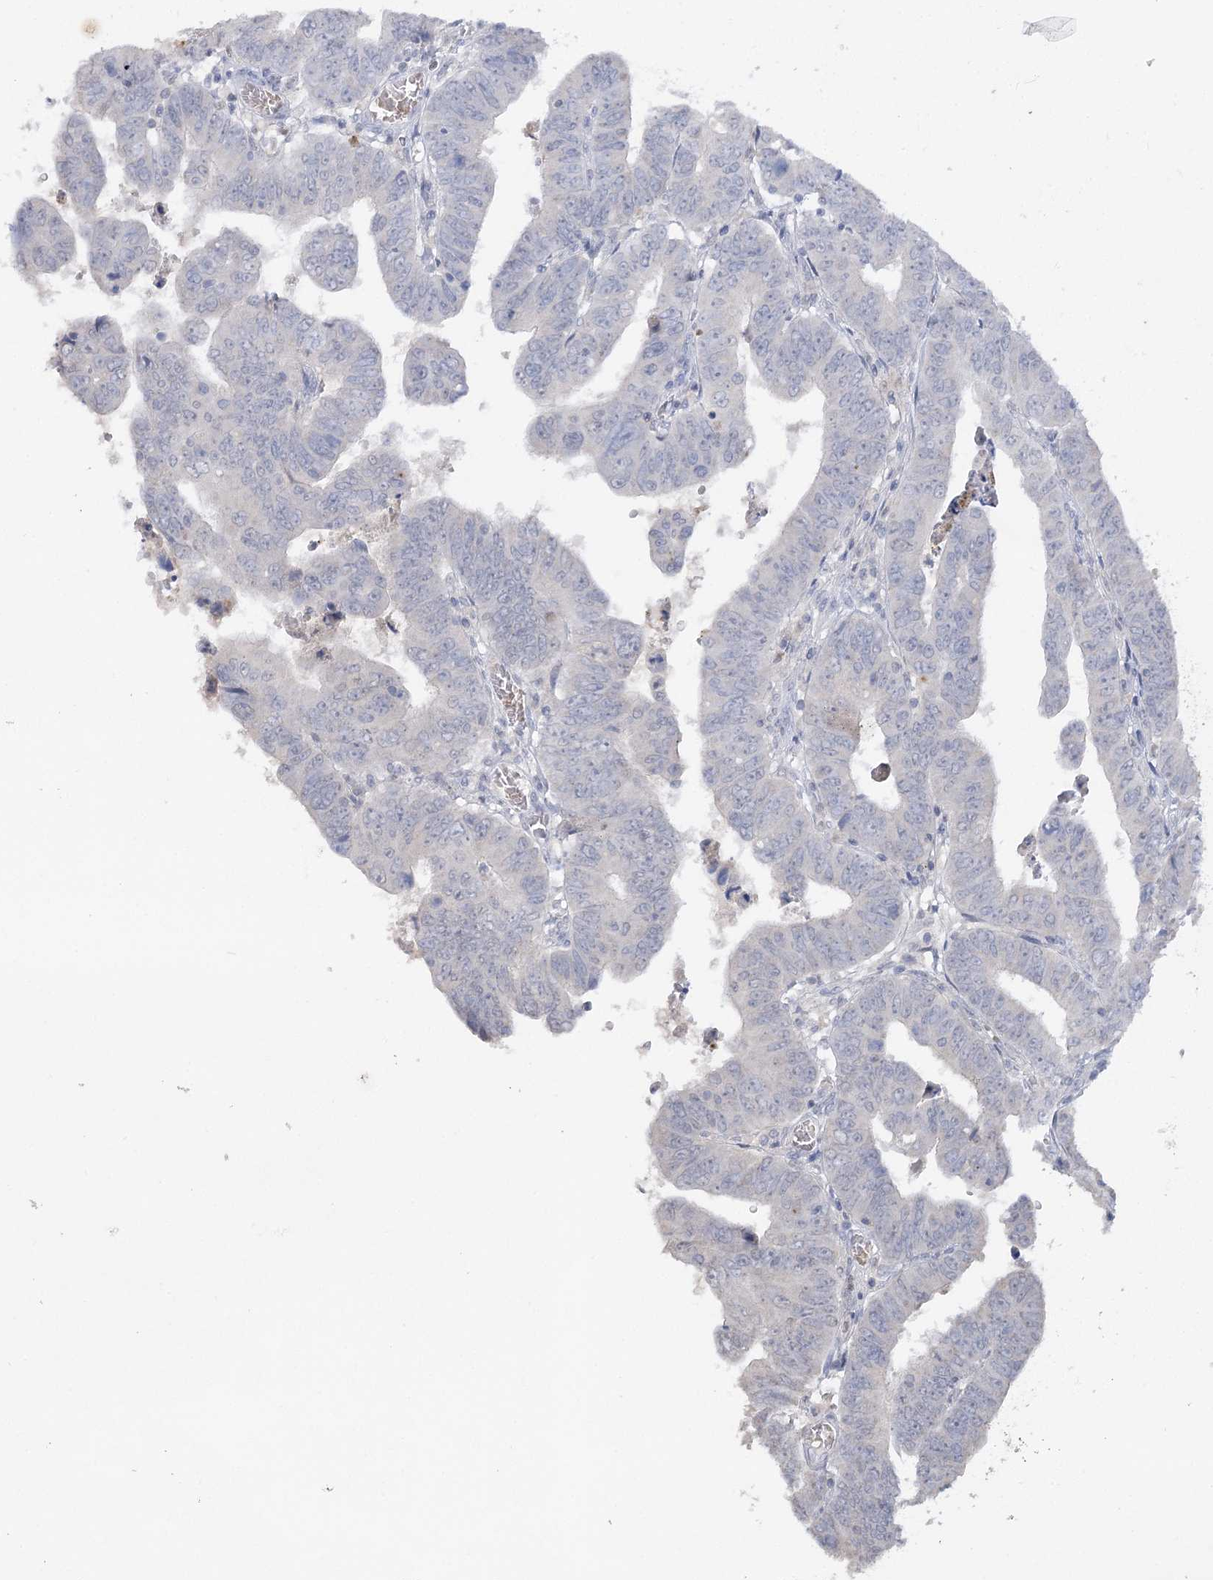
{"staining": {"intensity": "negative", "quantity": "none", "location": "none"}, "tissue": "colorectal cancer", "cell_type": "Tumor cells", "image_type": "cancer", "snomed": [{"axis": "morphology", "description": "Normal tissue, NOS"}, {"axis": "morphology", "description": "Adenocarcinoma, NOS"}, {"axis": "topography", "description": "Rectum"}], "caption": "An immunohistochemistry (IHC) photomicrograph of adenocarcinoma (colorectal) is shown. There is no staining in tumor cells of adenocarcinoma (colorectal). (DAB (3,3'-diaminobenzidine) immunohistochemistry visualized using brightfield microscopy, high magnification).", "gene": "TRAF3IP1", "patient": {"sex": "female", "age": 65}}